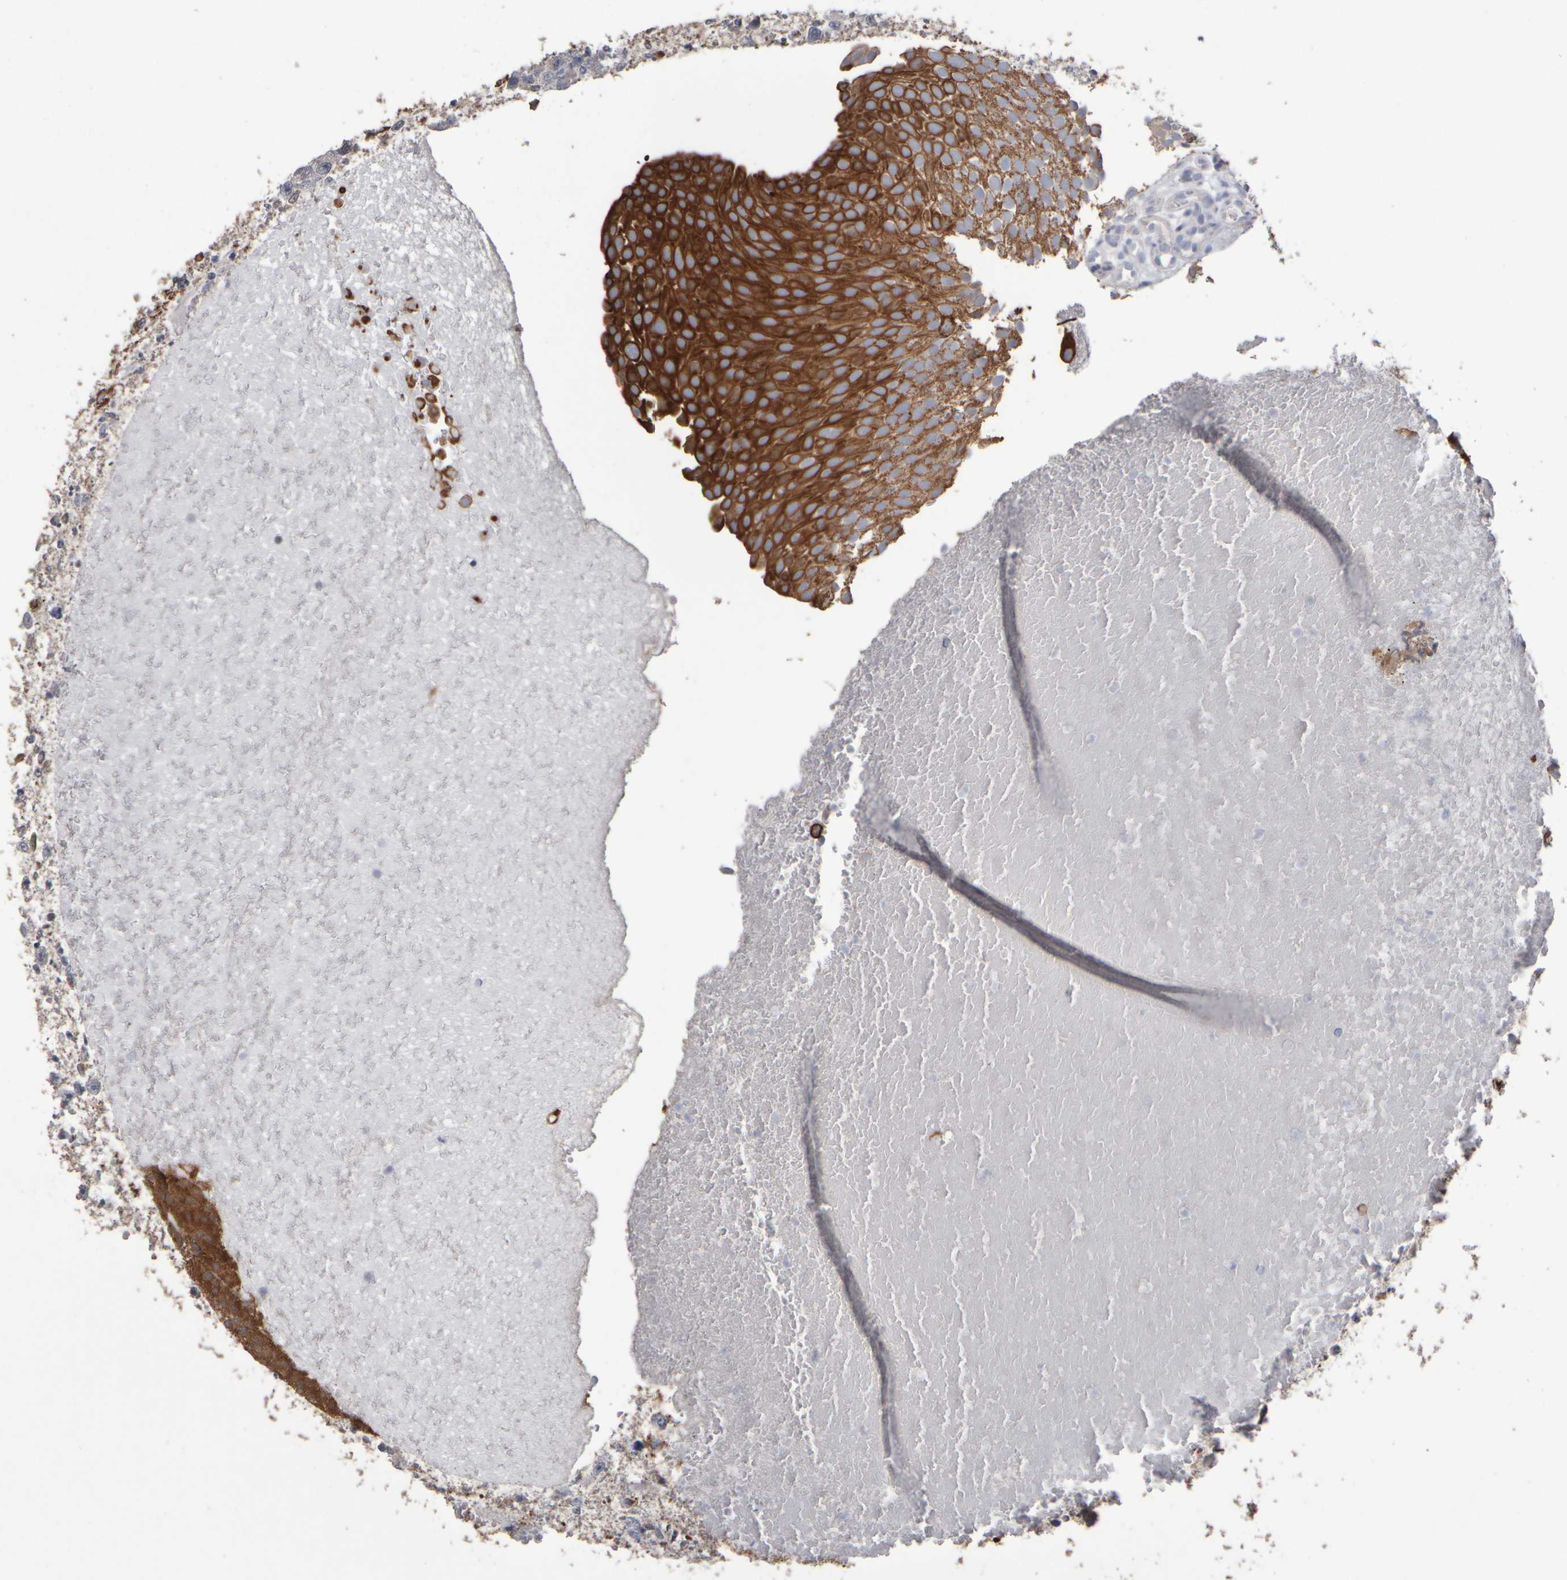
{"staining": {"intensity": "strong", "quantity": ">75%", "location": "cytoplasmic/membranous"}, "tissue": "urothelial cancer", "cell_type": "Tumor cells", "image_type": "cancer", "snomed": [{"axis": "morphology", "description": "Urothelial carcinoma, Low grade"}, {"axis": "topography", "description": "Urinary bladder"}], "caption": "High-power microscopy captured an IHC histopathology image of urothelial cancer, revealing strong cytoplasmic/membranous expression in about >75% of tumor cells.", "gene": "EPHX2", "patient": {"sex": "male", "age": 78}}